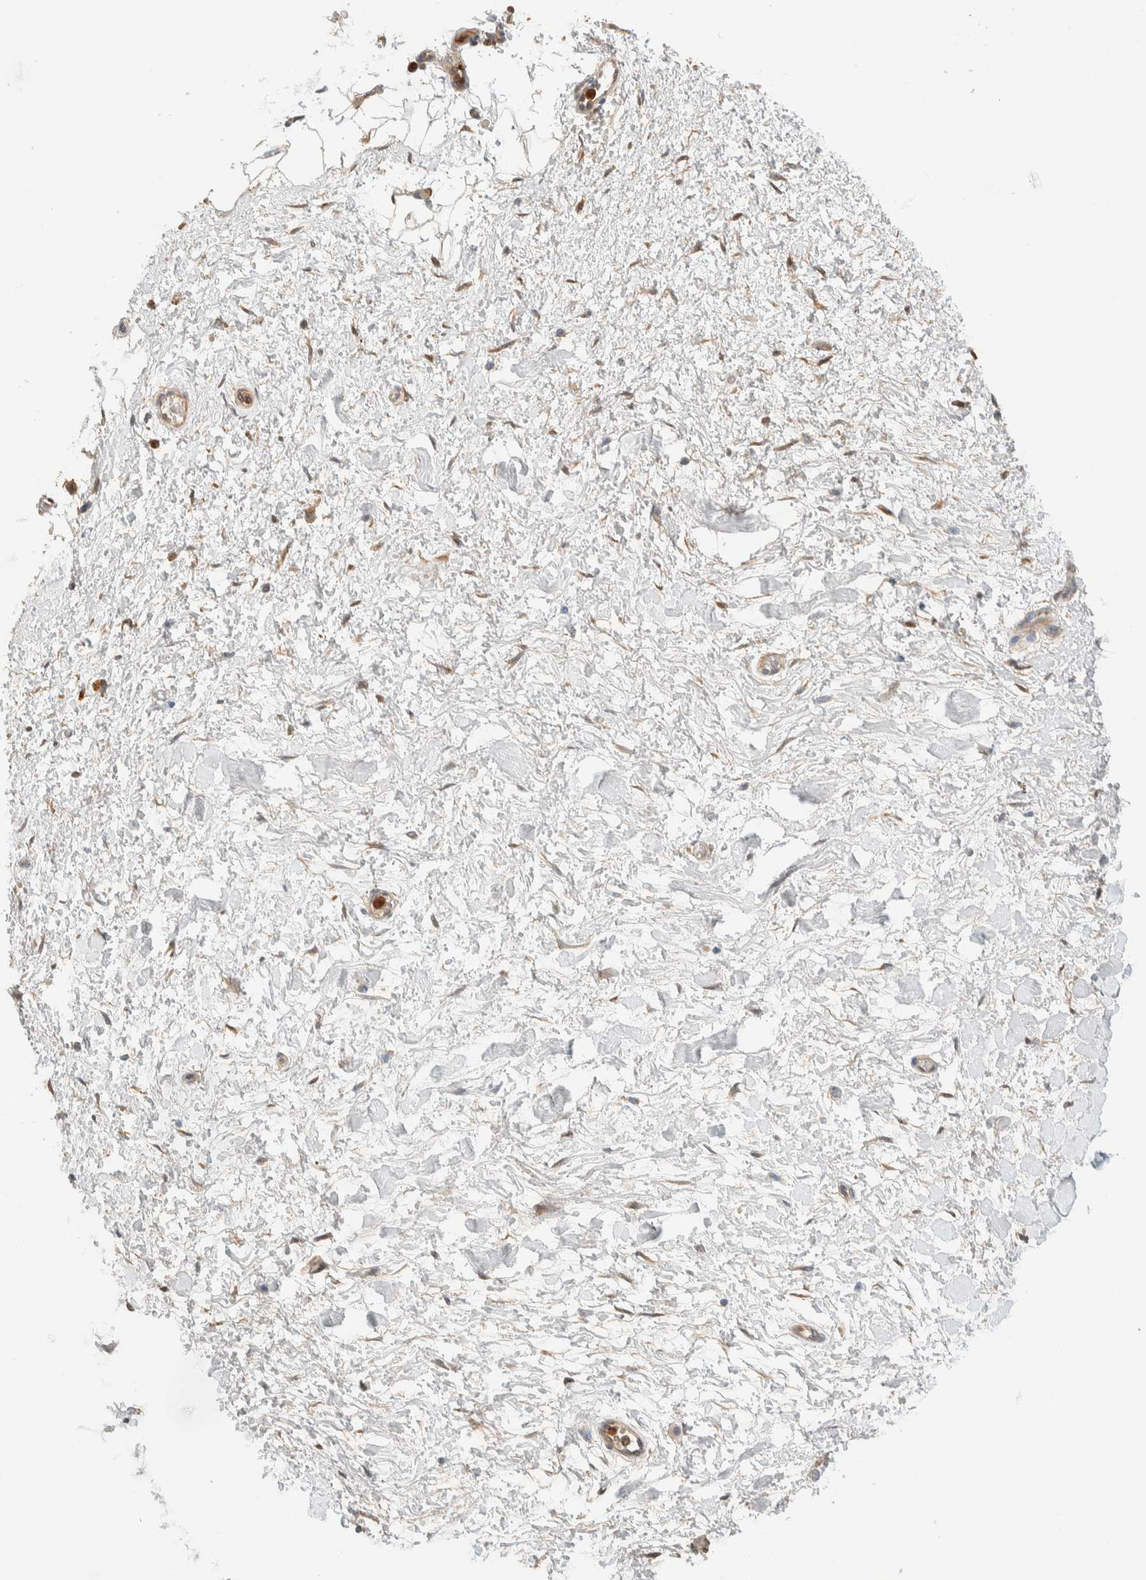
{"staining": {"intensity": "negative", "quantity": "none", "location": "none"}, "tissue": "adipose tissue", "cell_type": "Adipocytes", "image_type": "normal", "snomed": [{"axis": "morphology", "description": "Normal tissue, NOS"}, {"axis": "topography", "description": "Kidney"}, {"axis": "topography", "description": "Peripheral nerve tissue"}], "caption": "High power microscopy photomicrograph of an immunohistochemistry (IHC) micrograph of normal adipose tissue, revealing no significant expression in adipocytes. (IHC, brightfield microscopy, high magnification).", "gene": "SETD4", "patient": {"sex": "male", "age": 7}}